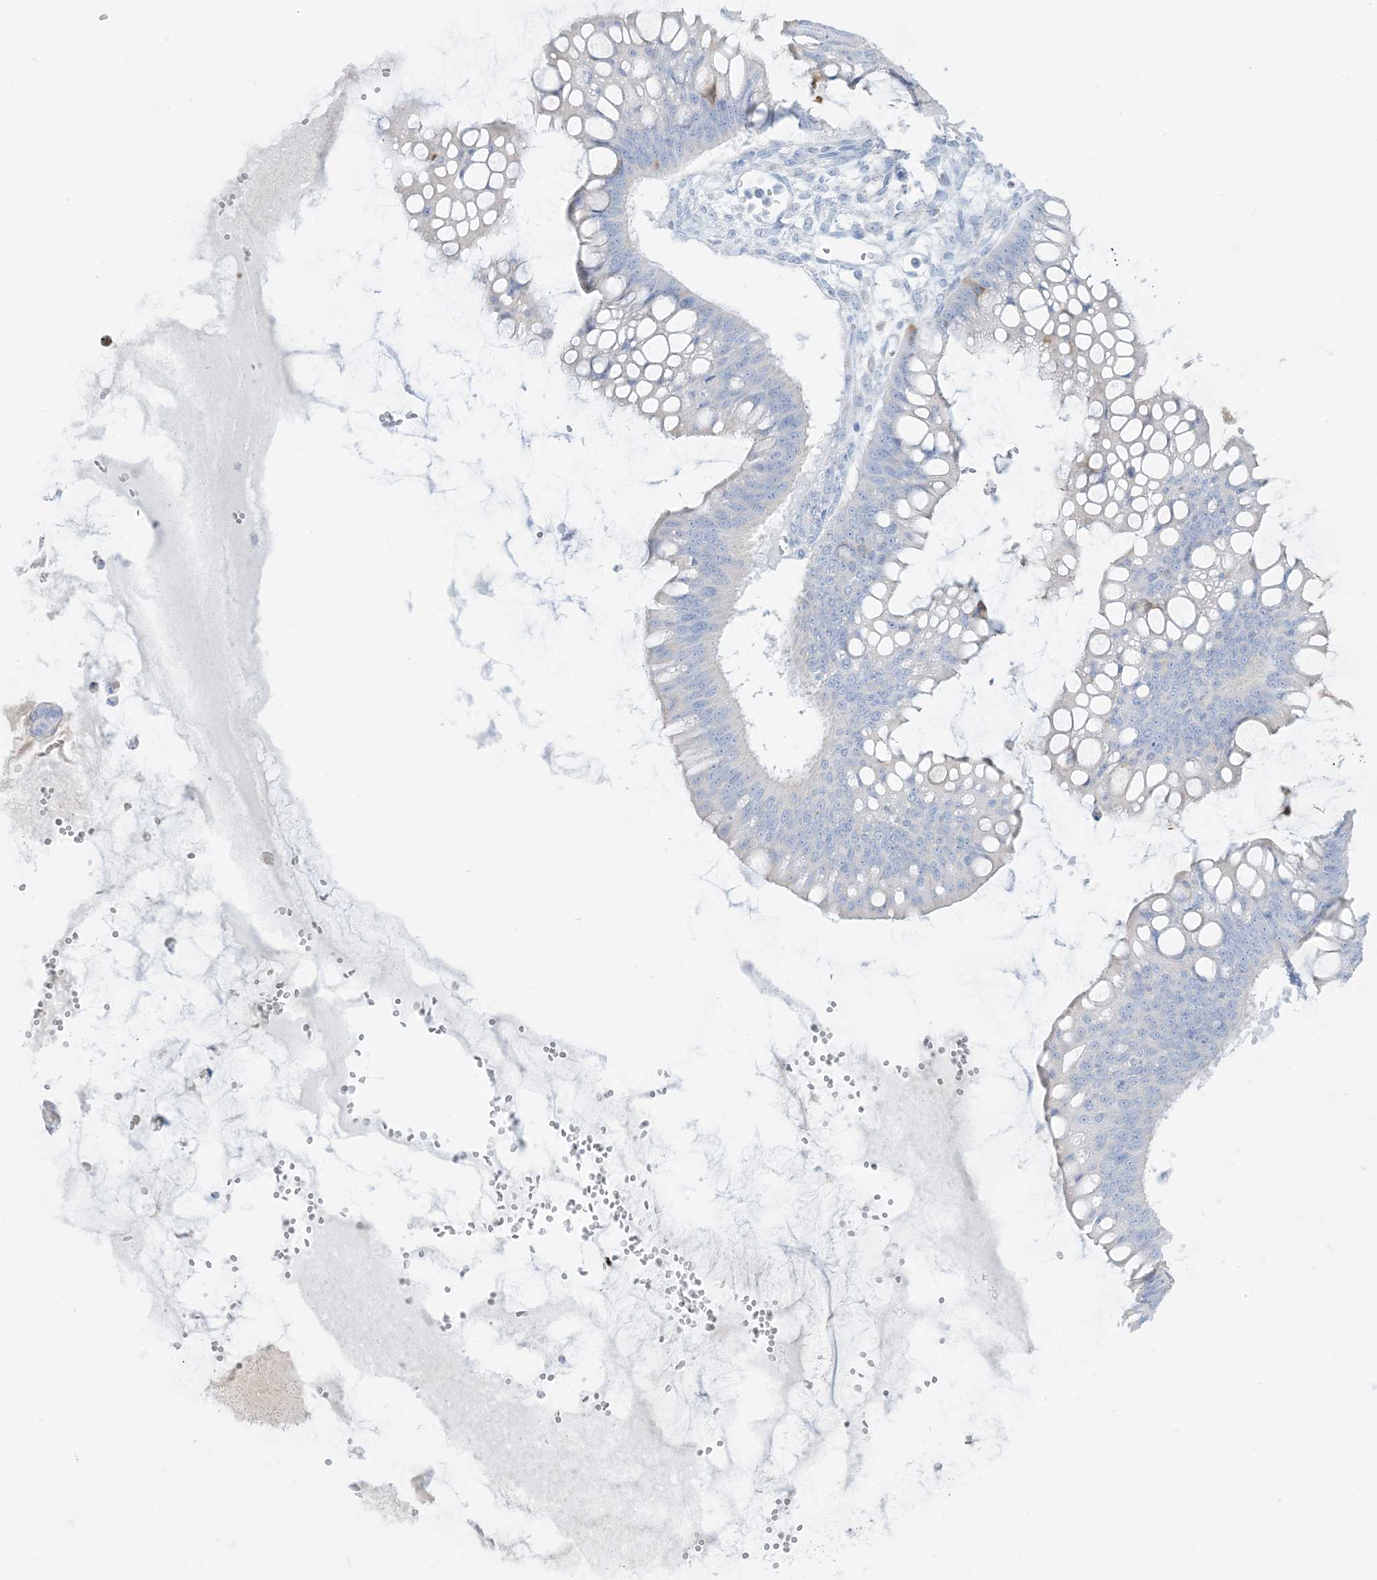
{"staining": {"intensity": "negative", "quantity": "none", "location": "none"}, "tissue": "ovarian cancer", "cell_type": "Tumor cells", "image_type": "cancer", "snomed": [{"axis": "morphology", "description": "Cystadenocarcinoma, mucinous, NOS"}, {"axis": "topography", "description": "Ovary"}], "caption": "Tumor cells are negative for brown protein staining in ovarian mucinous cystadenocarcinoma.", "gene": "SLC26A3", "patient": {"sex": "female", "age": 73}}